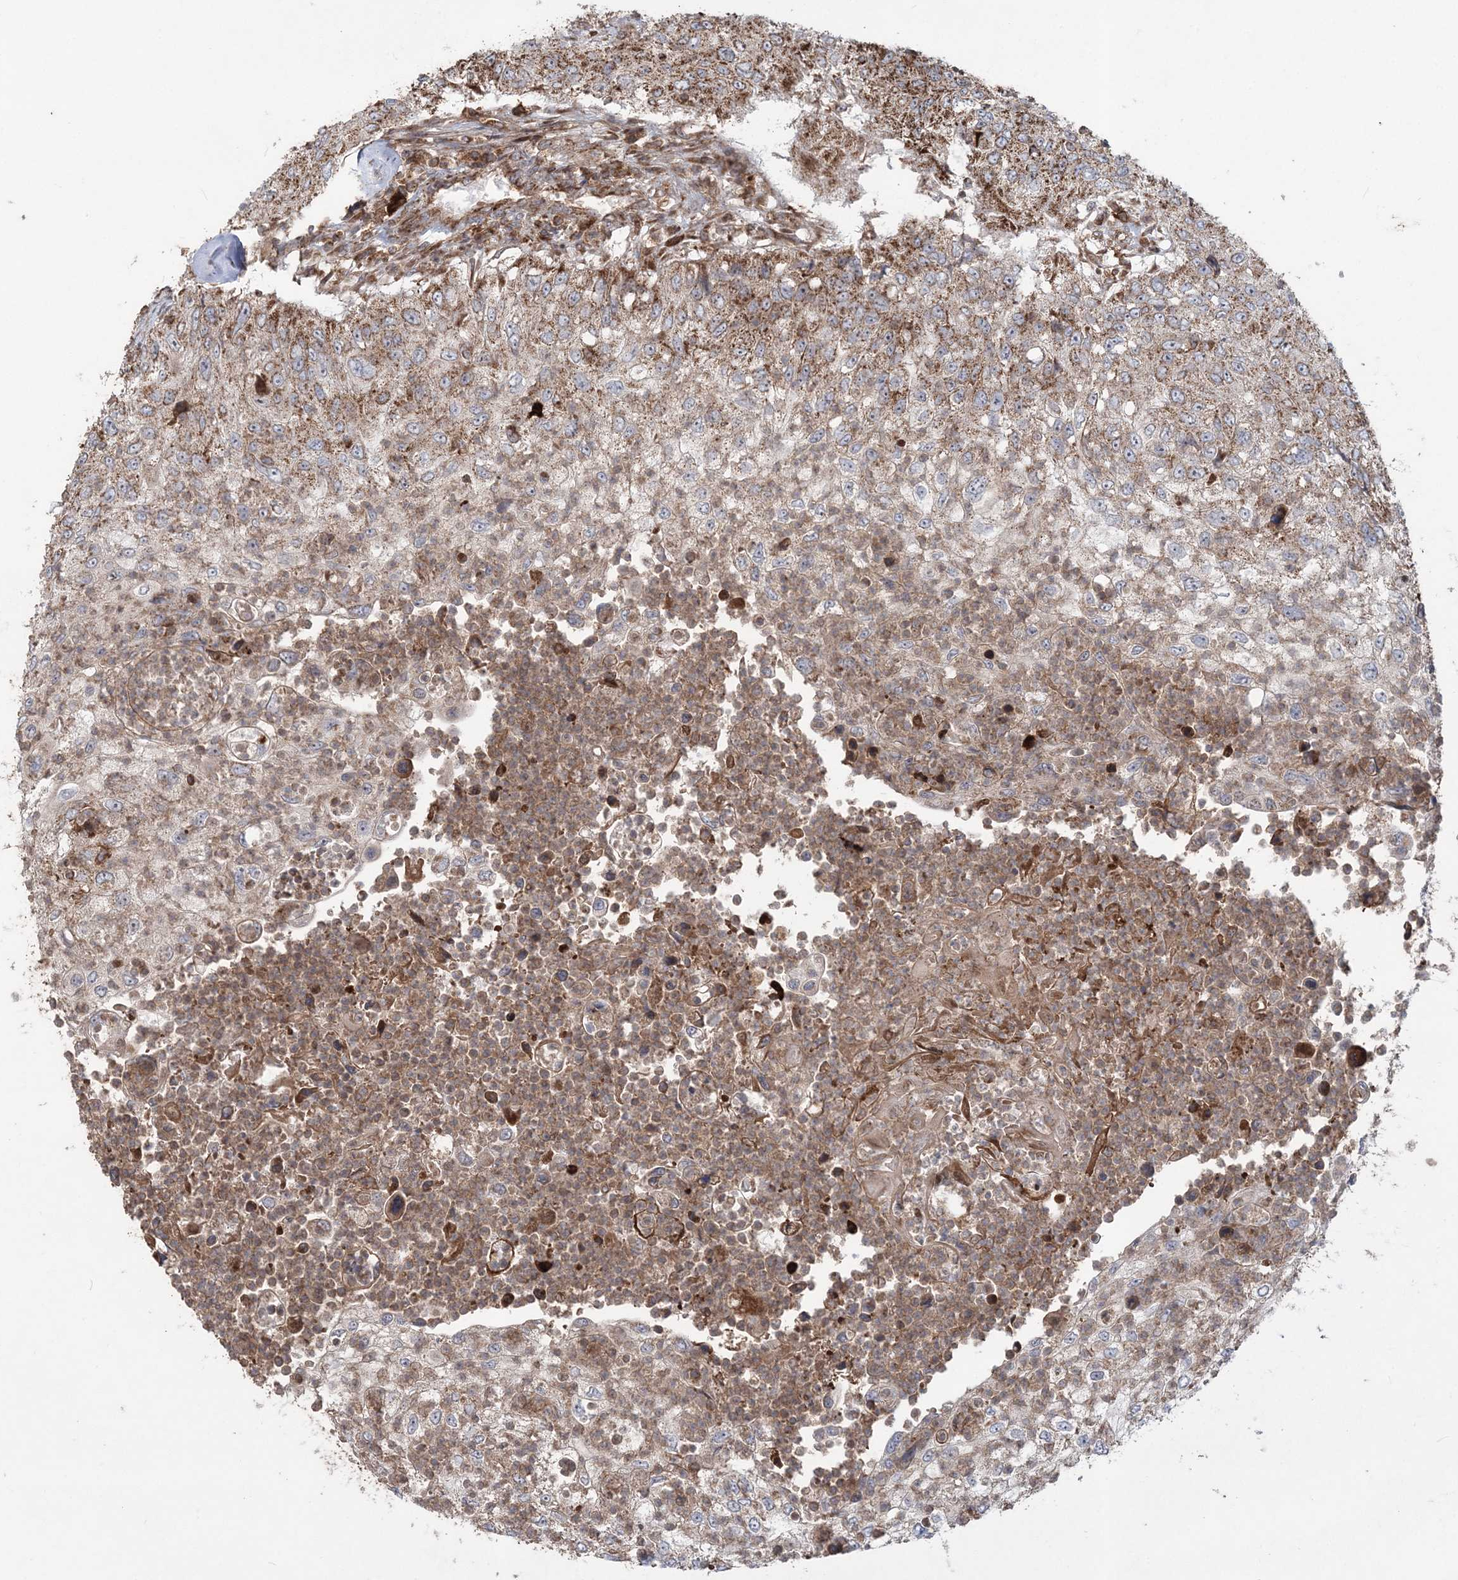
{"staining": {"intensity": "moderate", "quantity": ">75%", "location": "cytoplasmic/membranous"}, "tissue": "urothelial cancer", "cell_type": "Tumor cells", "image_type": "cancer", "snomed": [{"axis": "morphology", "description": "Urothelial carcinoma, High grade"}, {"axis": "topography", "description": "Urinary bladder"}], "caption": "This is a micrograph of IHC staining of urothelial cancer, which shows moderate staining in the cytoplasmic/membranous of tumor cells.", "gene": "LRPPRC", "patient": {"sex": "female", "age": 60}}